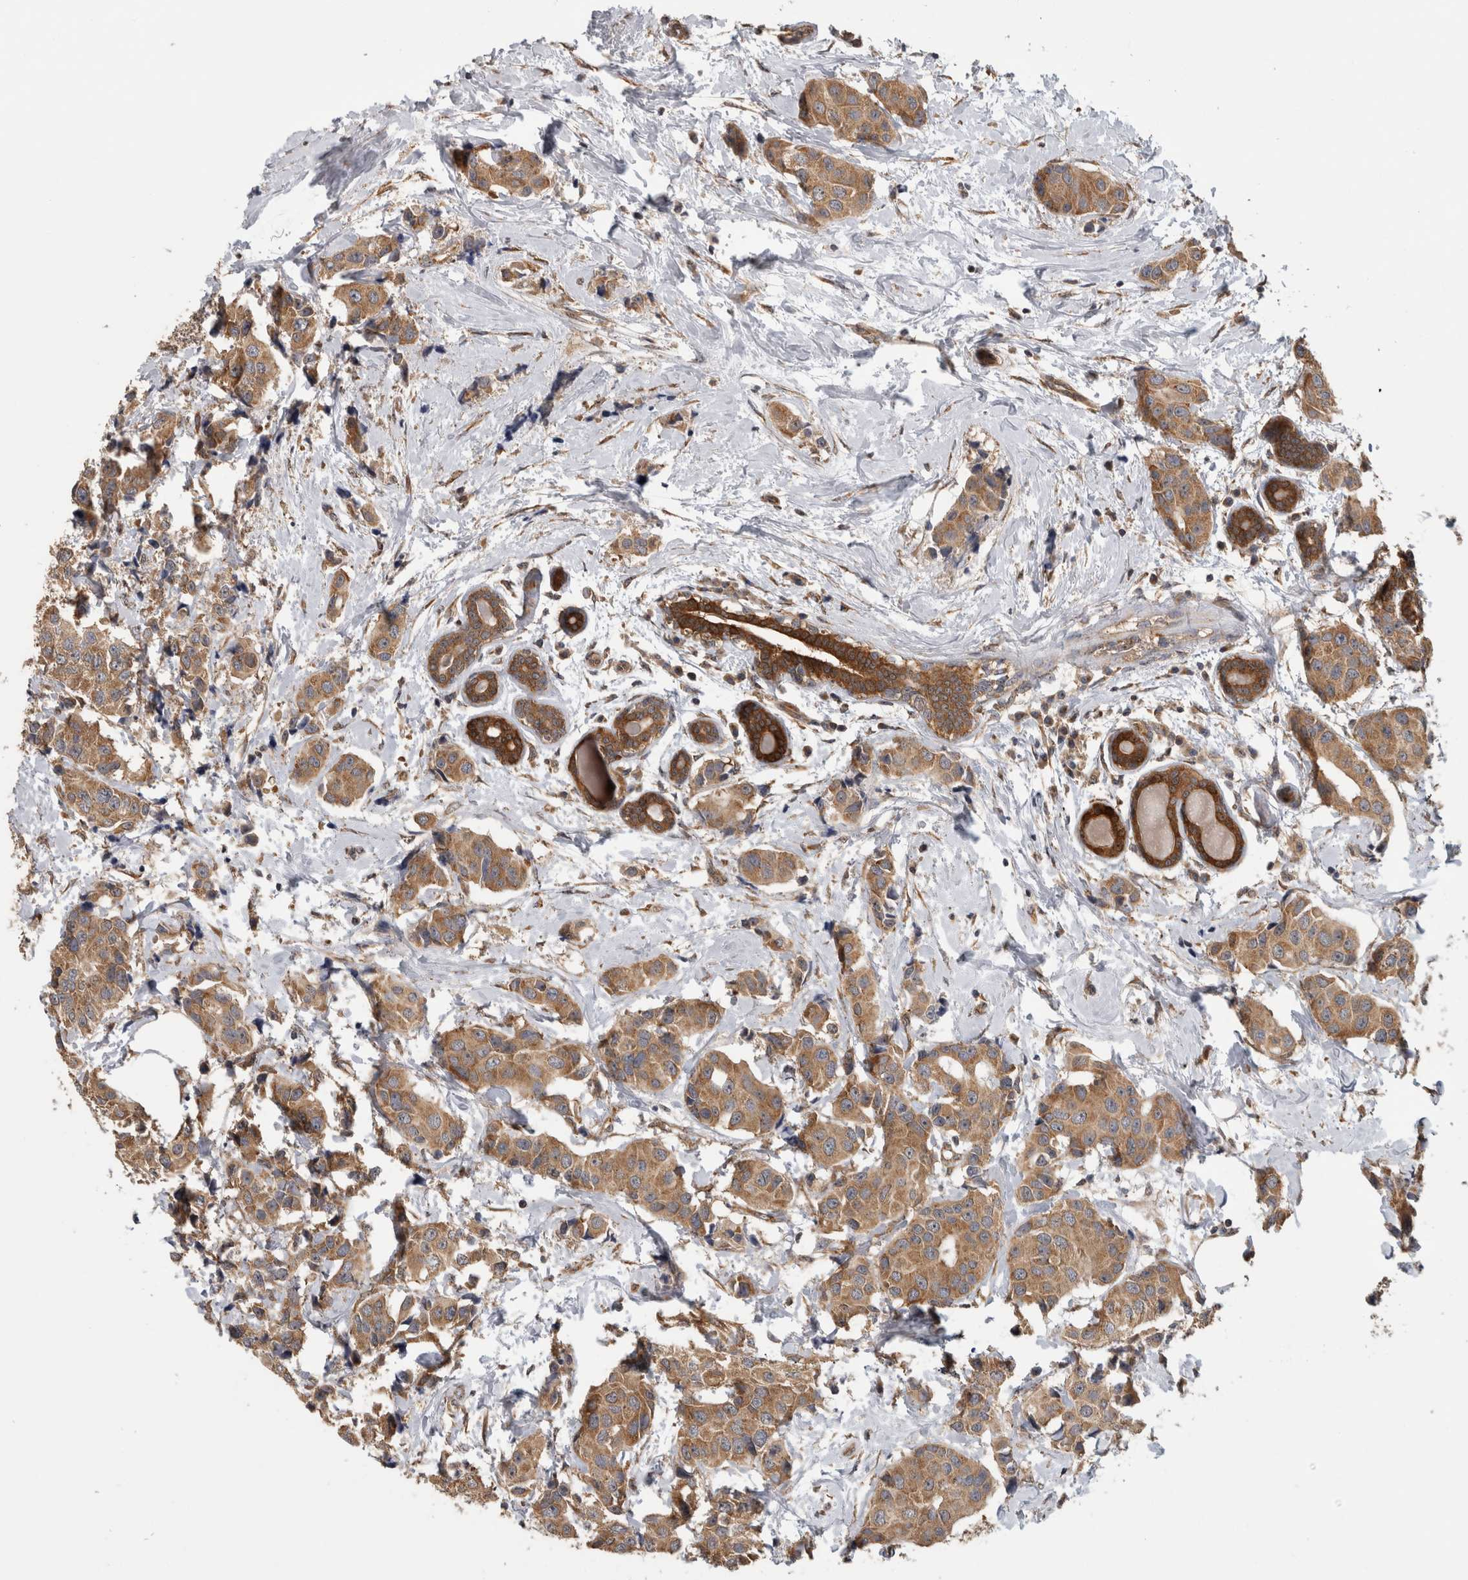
{"staining": {"intensity": "moderate", "quantity": ">75%", "location": "cytoplasmic/membranous"}, "tissue": "breast cancer", "cell_type": "Tumor cells", "image_type": "cancer", "snomed": [{"axis": "morphology", "description": "Normal tissue, NOS"}, {"axis": "morphology", "description": "Duct carcinoma"}, {"axis": "topography", "description": "Breast"}], "caption": "Approximately >75% of tumor cells in breast cancer (intraductal carcinoma) display moderate cytoplasmic/membranous protein positivity as visualized by brown immunohistochemical staining.", "gene": "ATXN2", "patient": {"sex": "female", "age": 39}}